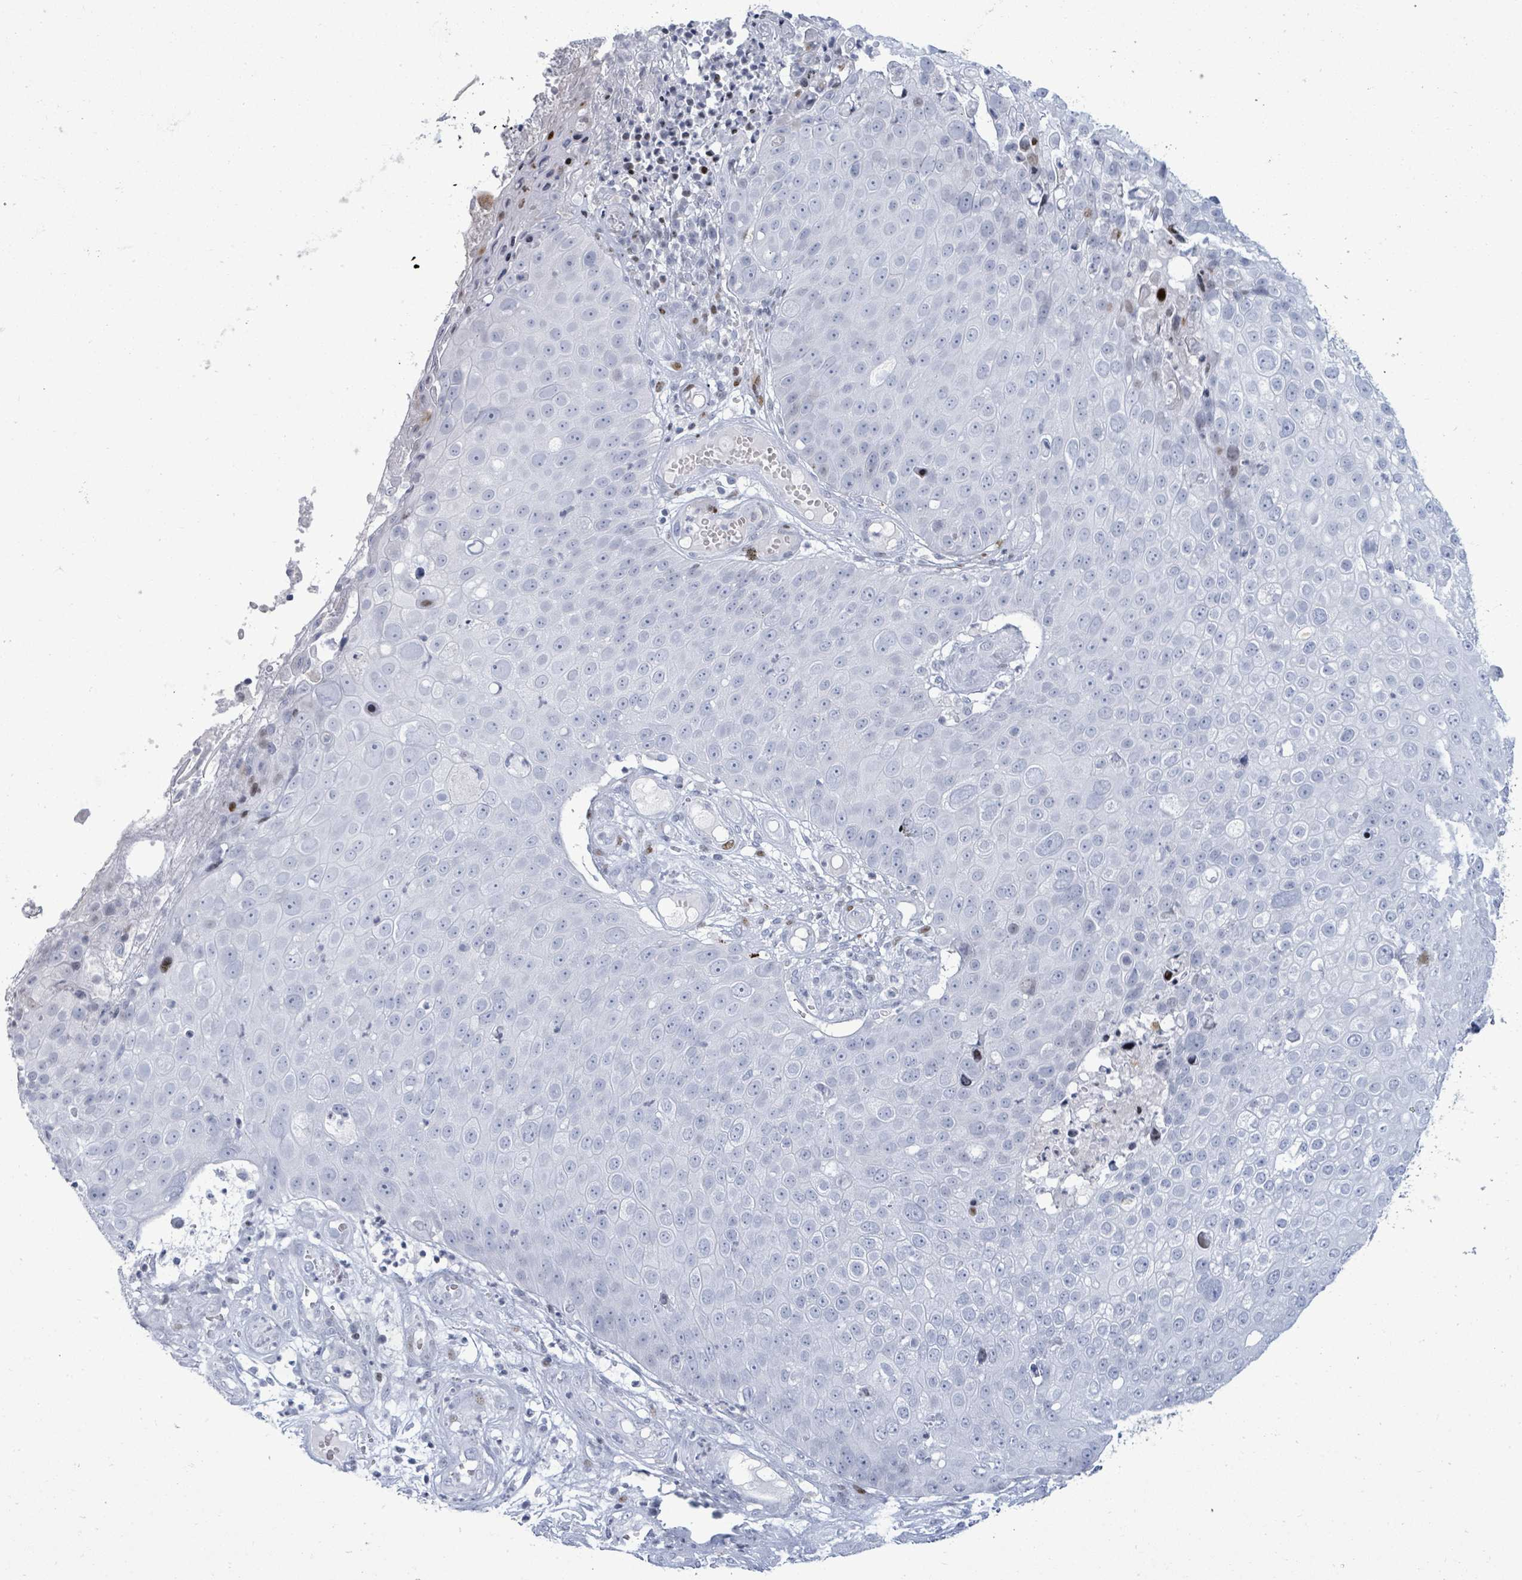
{"staining": {"intensity": "negative", "quantity": "none", "location": "none"}, "tissue": "skin cancer", "cell_type": "Tumor cells", "image_type": "cancer", "snomed": [{"axis": "morphology", "description": "Squamous cell carcinoma, NOS"}, {"axis": "topography", "description": "Skin"}], "caption": "Immunohistochemistry (IHC) histopathology image of neoplastic tissue: human skin cancer (squamous cell carcinoma) stained with DAB (3,3'-diaminobenzidine) exhibits no significant protein staining in tumor cells.", "gene": "MALL", "patient": {"sex": "male", "age": 71}}